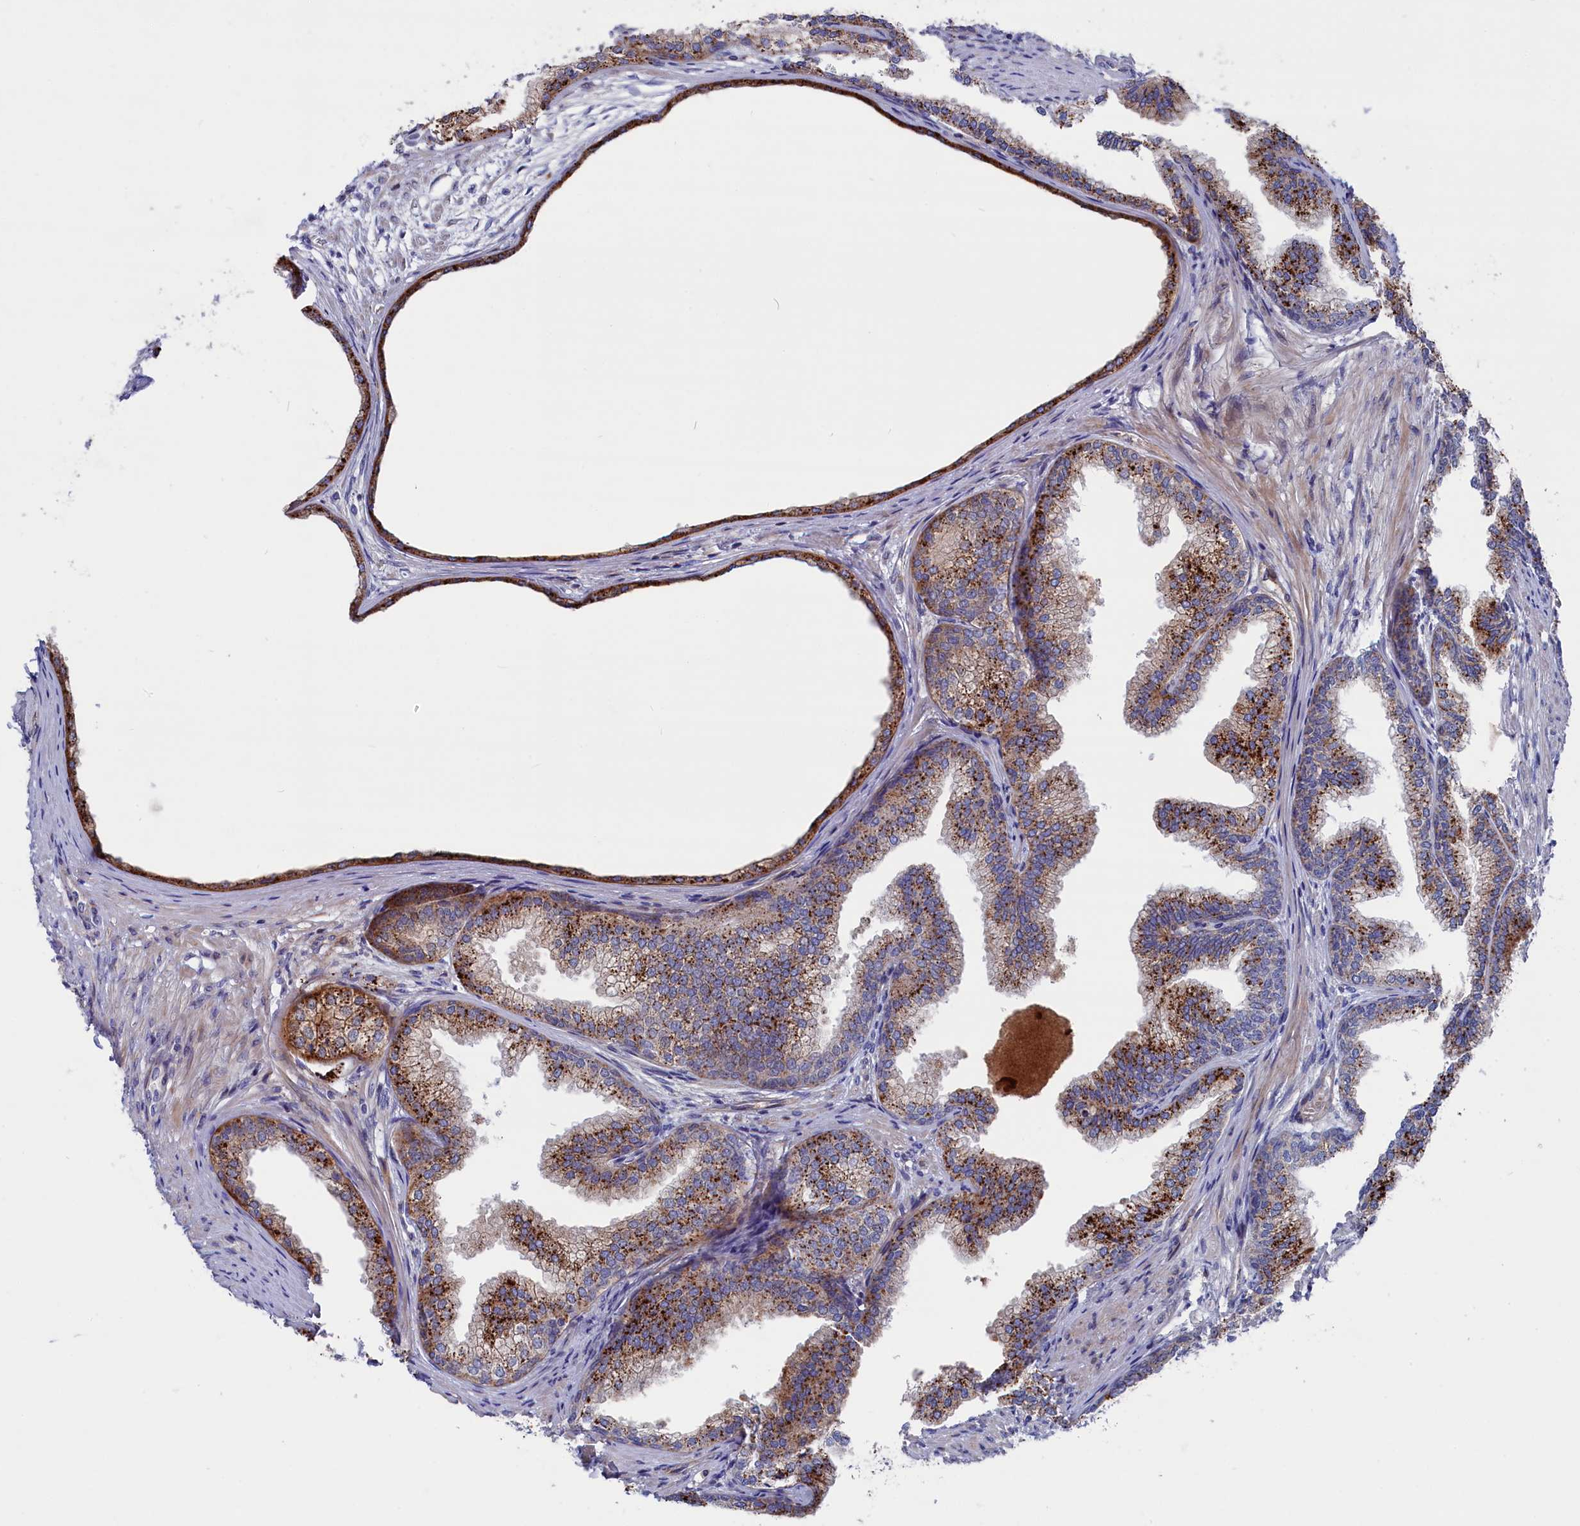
{"staining": {"intensity": "moderate", "quantity": "25%-75%", "location": "cytoplasmic/membranous"}, "tissue": "prostate", "cell_type": "Glandular cells", "image_type": "normal", "snomed": [{"axis": "morphology", "description": "Normal tissue, NOS"}, {"axis": "topography", "description": "Prostate"}], "caption": "Immunohistochemical staining of normal prostate shows 25%-75% levels of moderate cytoplasmic/membranous protein expression in about 25%-75% of glandular cells. (DAB (3,3'-diaminobenzidine) IHC with brightfield microscopy, high magnification).", "gene": "NUDT7", "patient": {"sex": "male", "age": 76}}